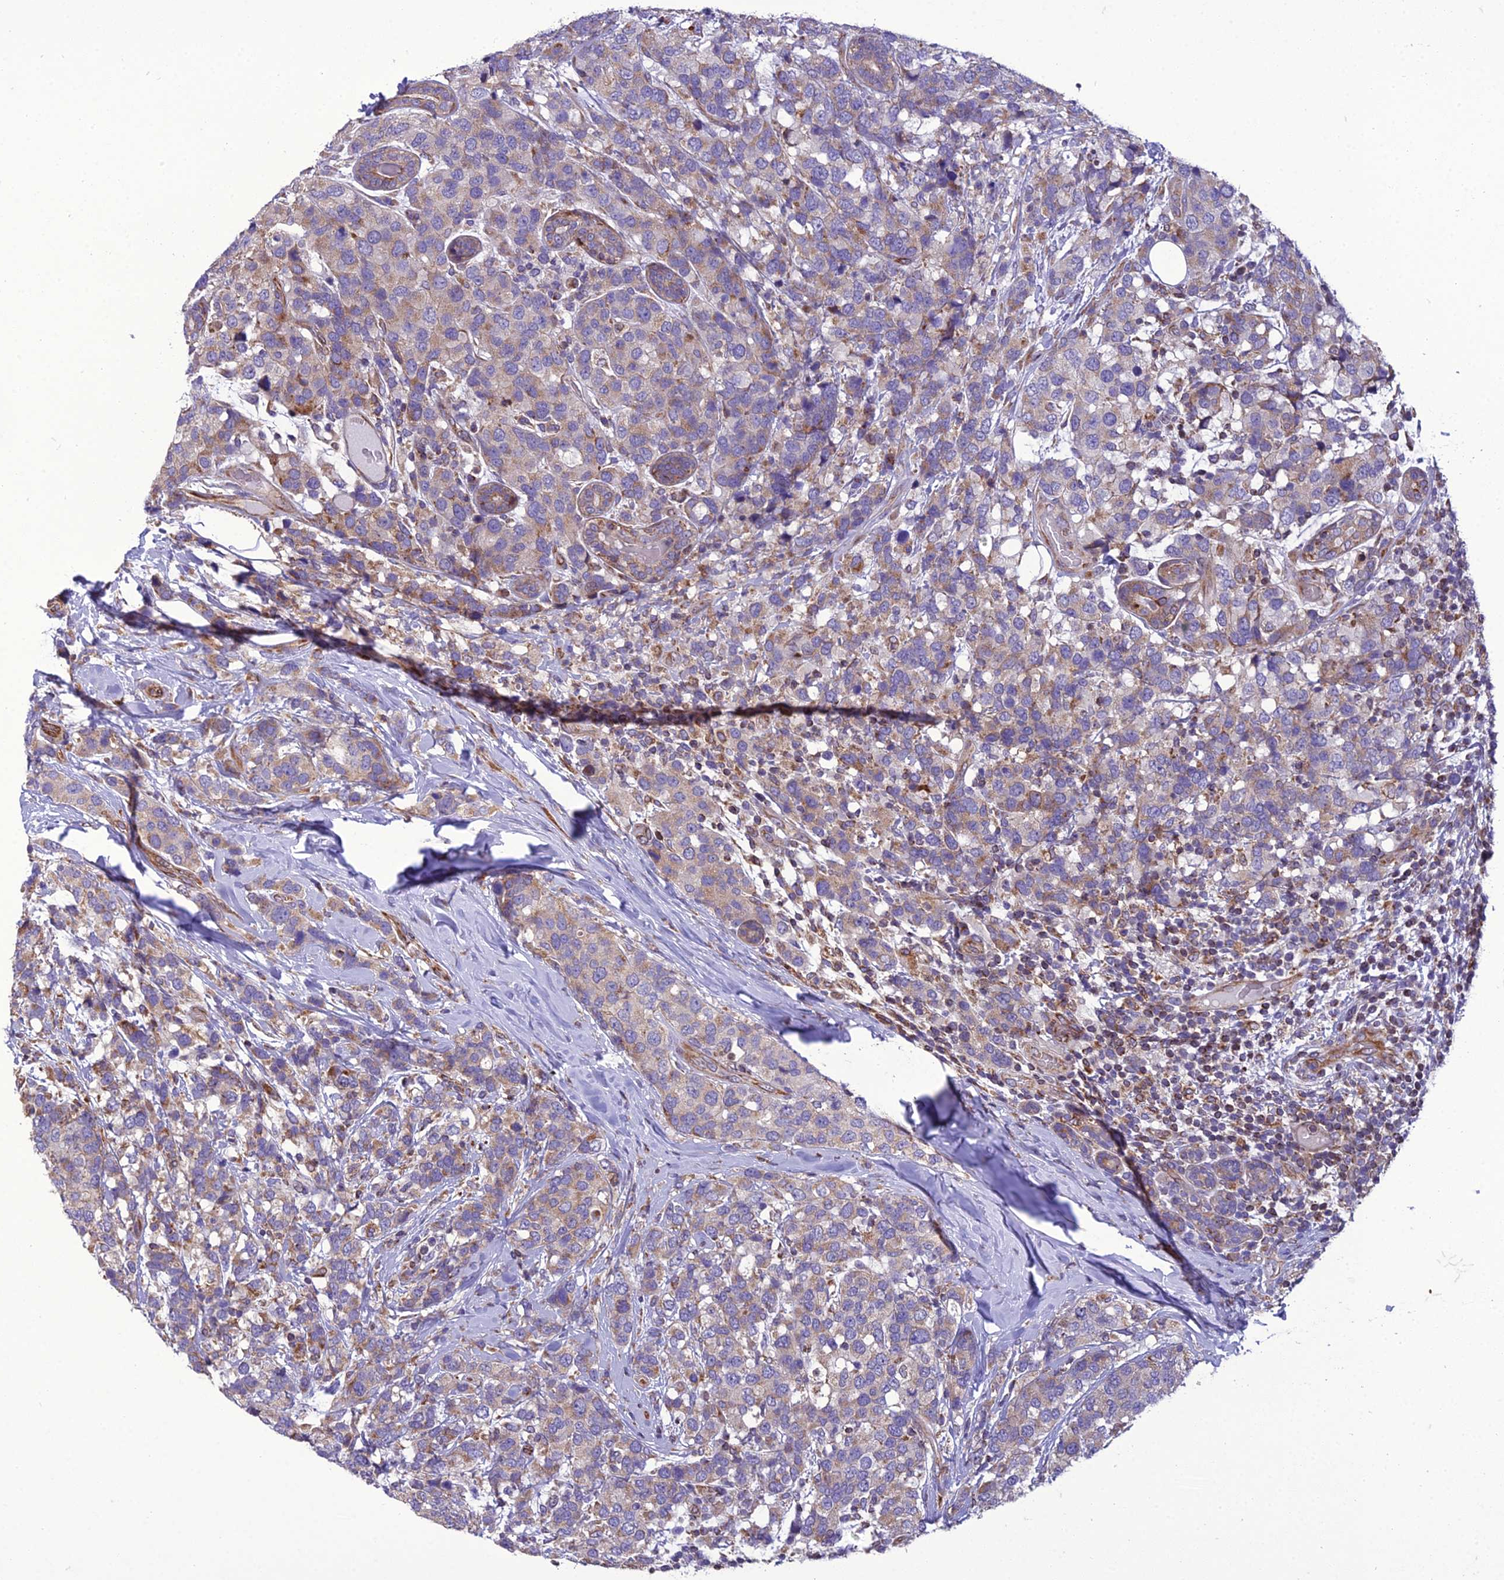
{"staining": {"intensity": "moderate", "quantity": "<25%", "location": "cytoplasmic/membranous"}, "tissue": "breast cancer", "cell_type": "Tumor cells", "image_type": "cancer", "snomed": [{"axis": "morphology", "description": "Lobular carcinoma"}, {"axis": "topography", "description": "Breast"}], "caption": "A brown stain highlights moderate cytoplasmic/membranous expression of a protein in human breast lobular carcinoma tumor cells.", "gene": "GIMAP1", "patient": {"sex": "female", "age": 59}}